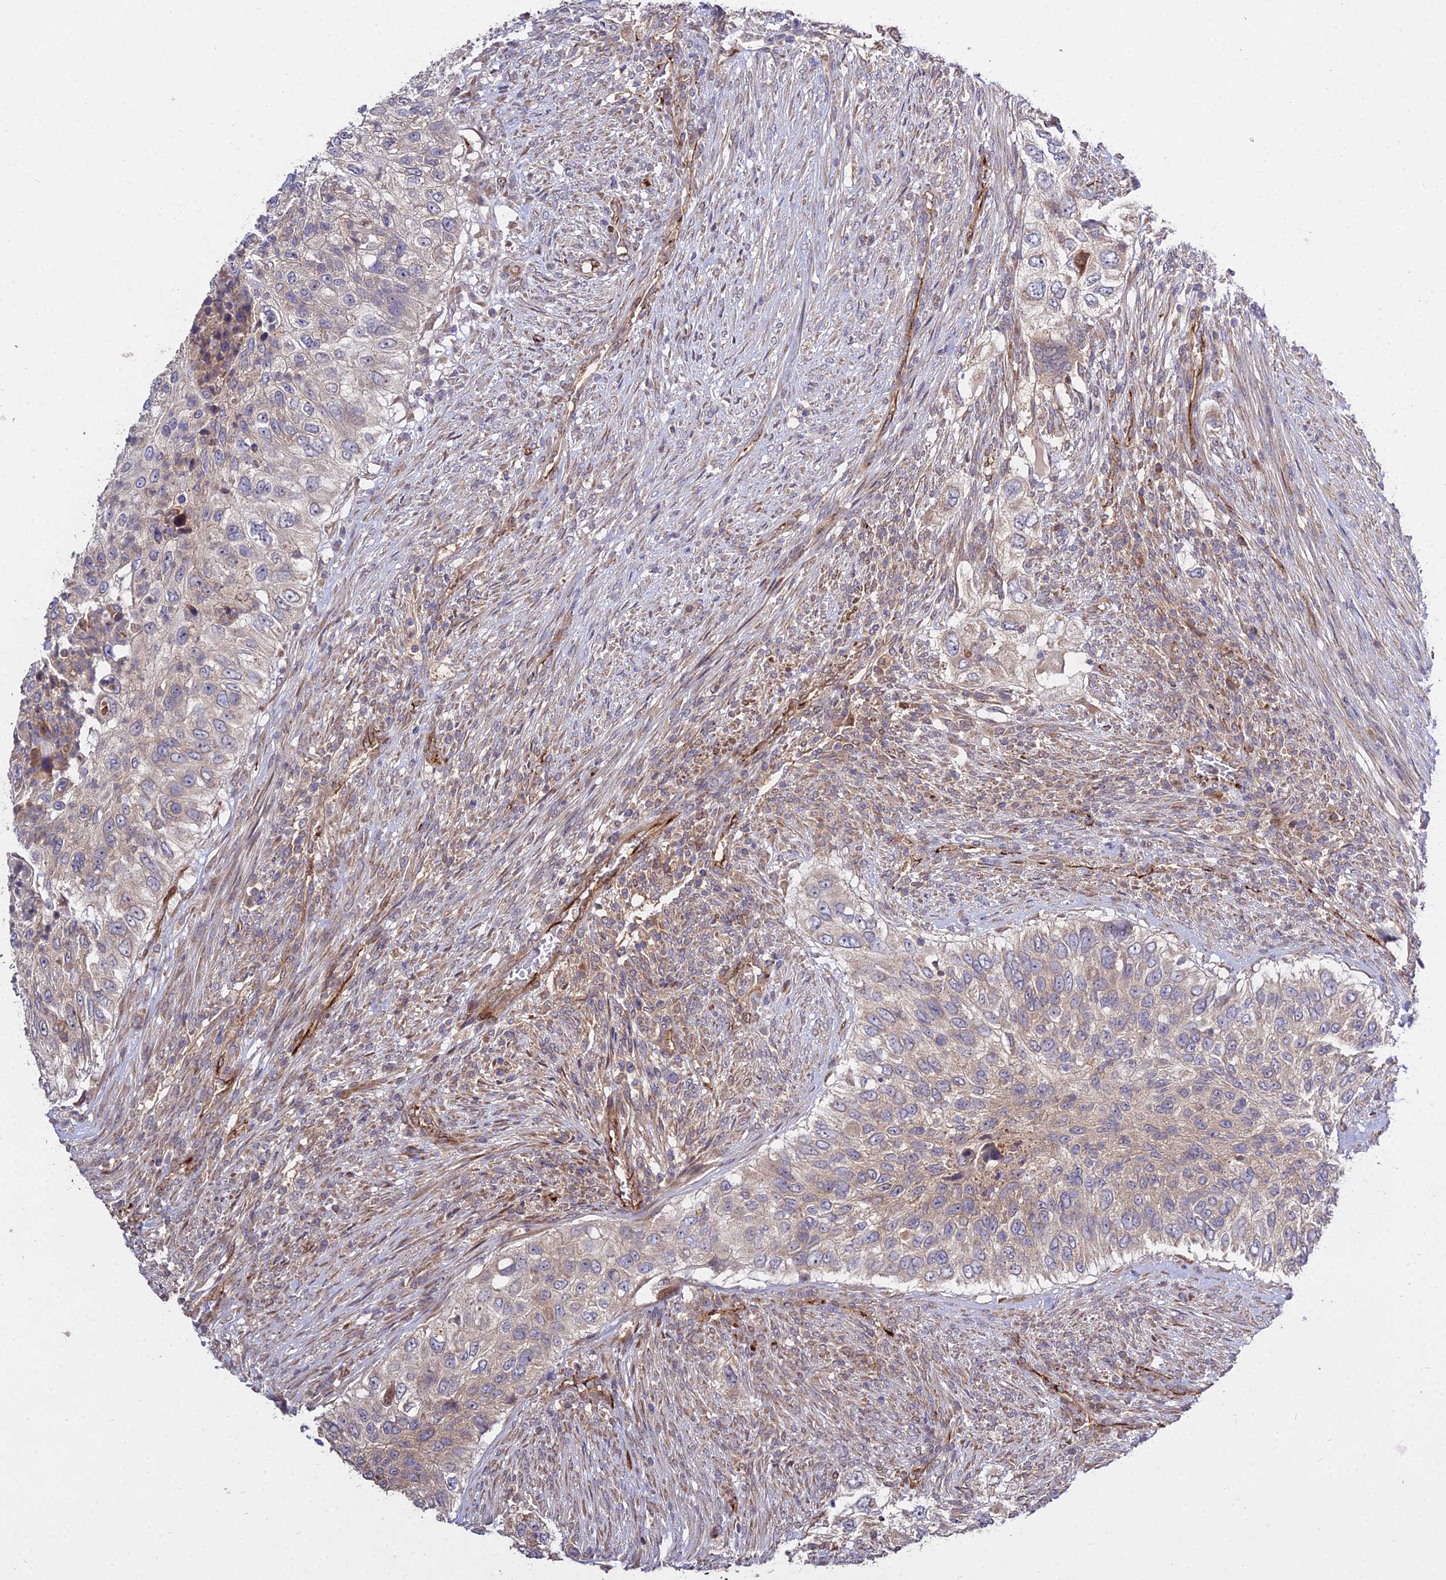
{"staining": {"intensity": "weak", "quantity": "<25%", "location": "cytoplasmic/membranous"}, "tissue": "urothelial cancer", "cell_type": "Tumor cells", "image_type": "cancer", "snomed": [{"axis": "morphology", "description": "Urothelial carcinoma, High grade"}, {"axis": "topography", "description": "Urinary bladder"}], "caption": "This is an IHC histopathology image of human high-grade urothelial carcinoma. There is no expression in tumor cells.", "gene": "GRTP1", "patient": {"sex": "female", "age": 60}}